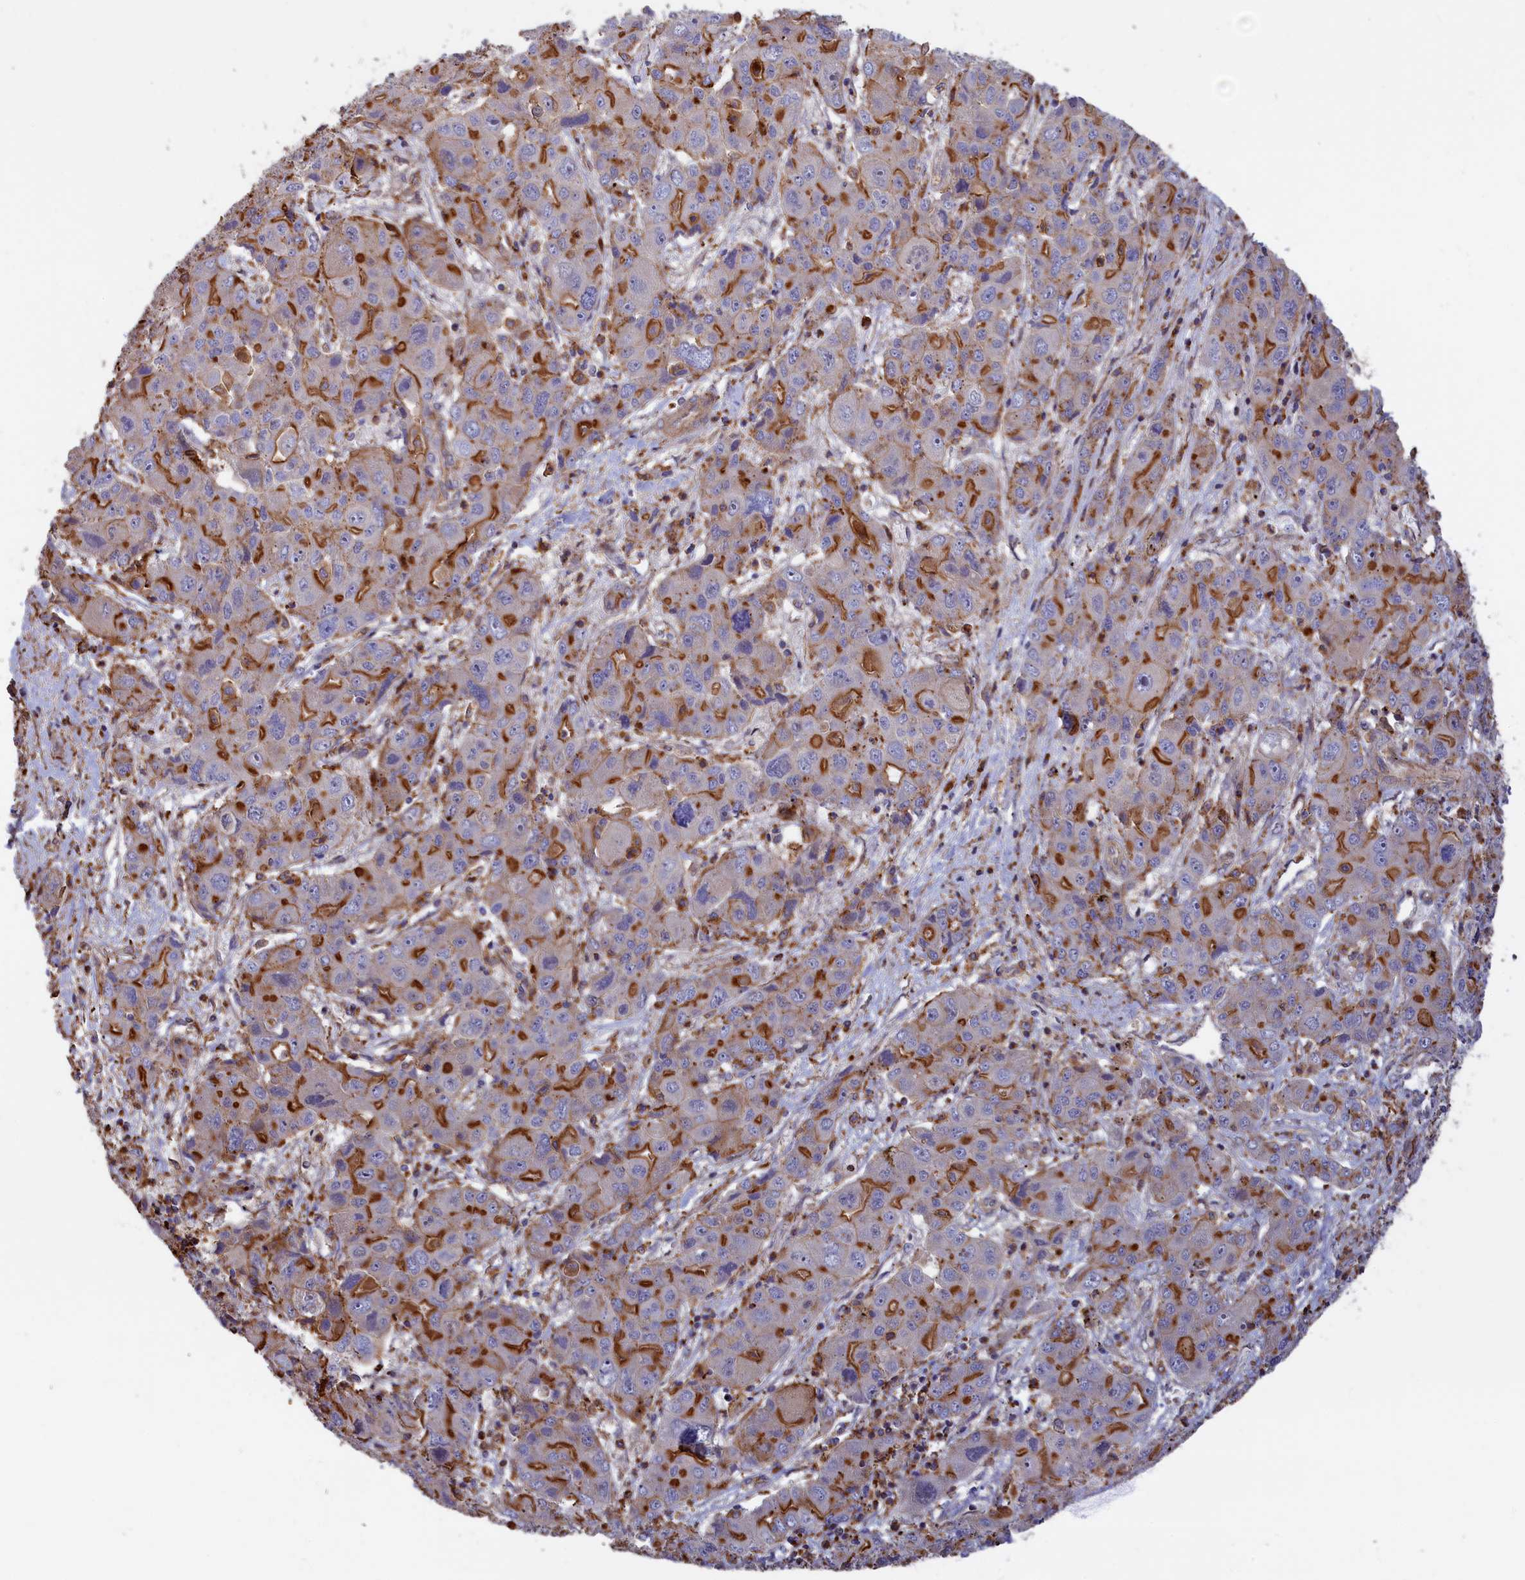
{"staining": {"intensity": "moderate", "quantity": "25%-75%", "location": "cytoplasmic/membranous"}, "tissue": "liver cancer", "cell_type": "Tumor cells", "image_type": "cancer", "snomed": [{"axis": "morphology", "description": "Cholangiocarcinoma"}, {"axis": "topography", "description": "Liver"}], "caption": "Approximately 25%-75% of tumor cells in liver cholangiocarcinoma reveal moderate cytoplasmic/membranous protein staining as visualized by brown immunohistochemical staining.", "gene": "ANKRD27", "patient": {"sex": "male", "age": 67}}